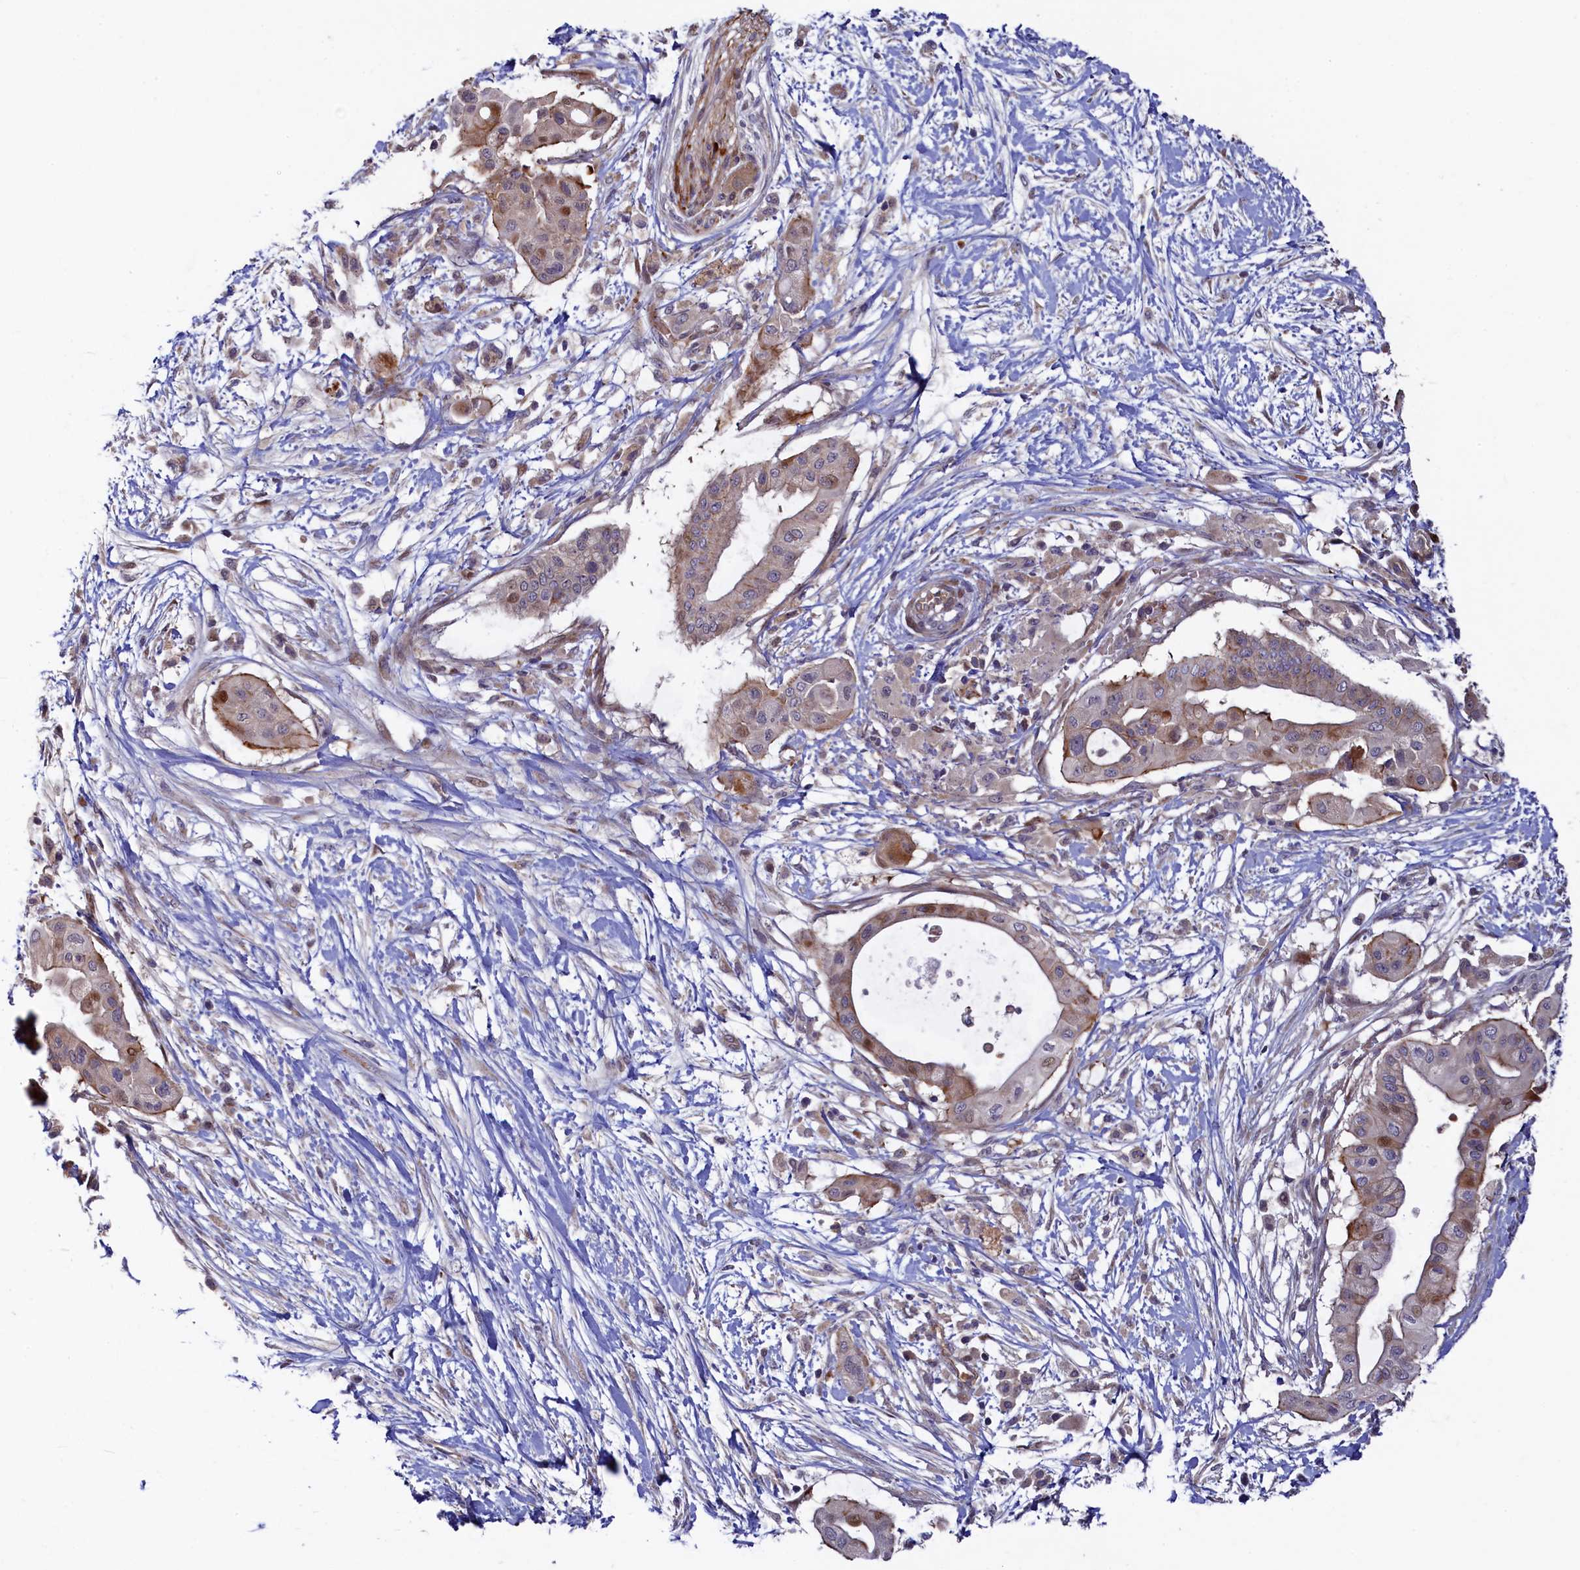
{"staining": {"intensity": "weak", "quantity": "25%-75%", "location": "cytoplasmic/membranous,nuclear"}, "tissue": "pancreatic cancer", "cell_type": "Tumor cells", "image_type": "cancer", "snomed": [{"axis": "morphology", "description": "Adenocarcinoma, NOS"}, {"axis": "topography", "description": "Pancreas"}], "caption": "Immunohistochemistry (IHC) of pancreatic cancer shows low levels of weak cytoplasmic/membranous and nuclear positivity in approximately 25%-75% of tumor cells.", "gene": "PIK3C3", "patient": {"sex": "male", "age": 68}}